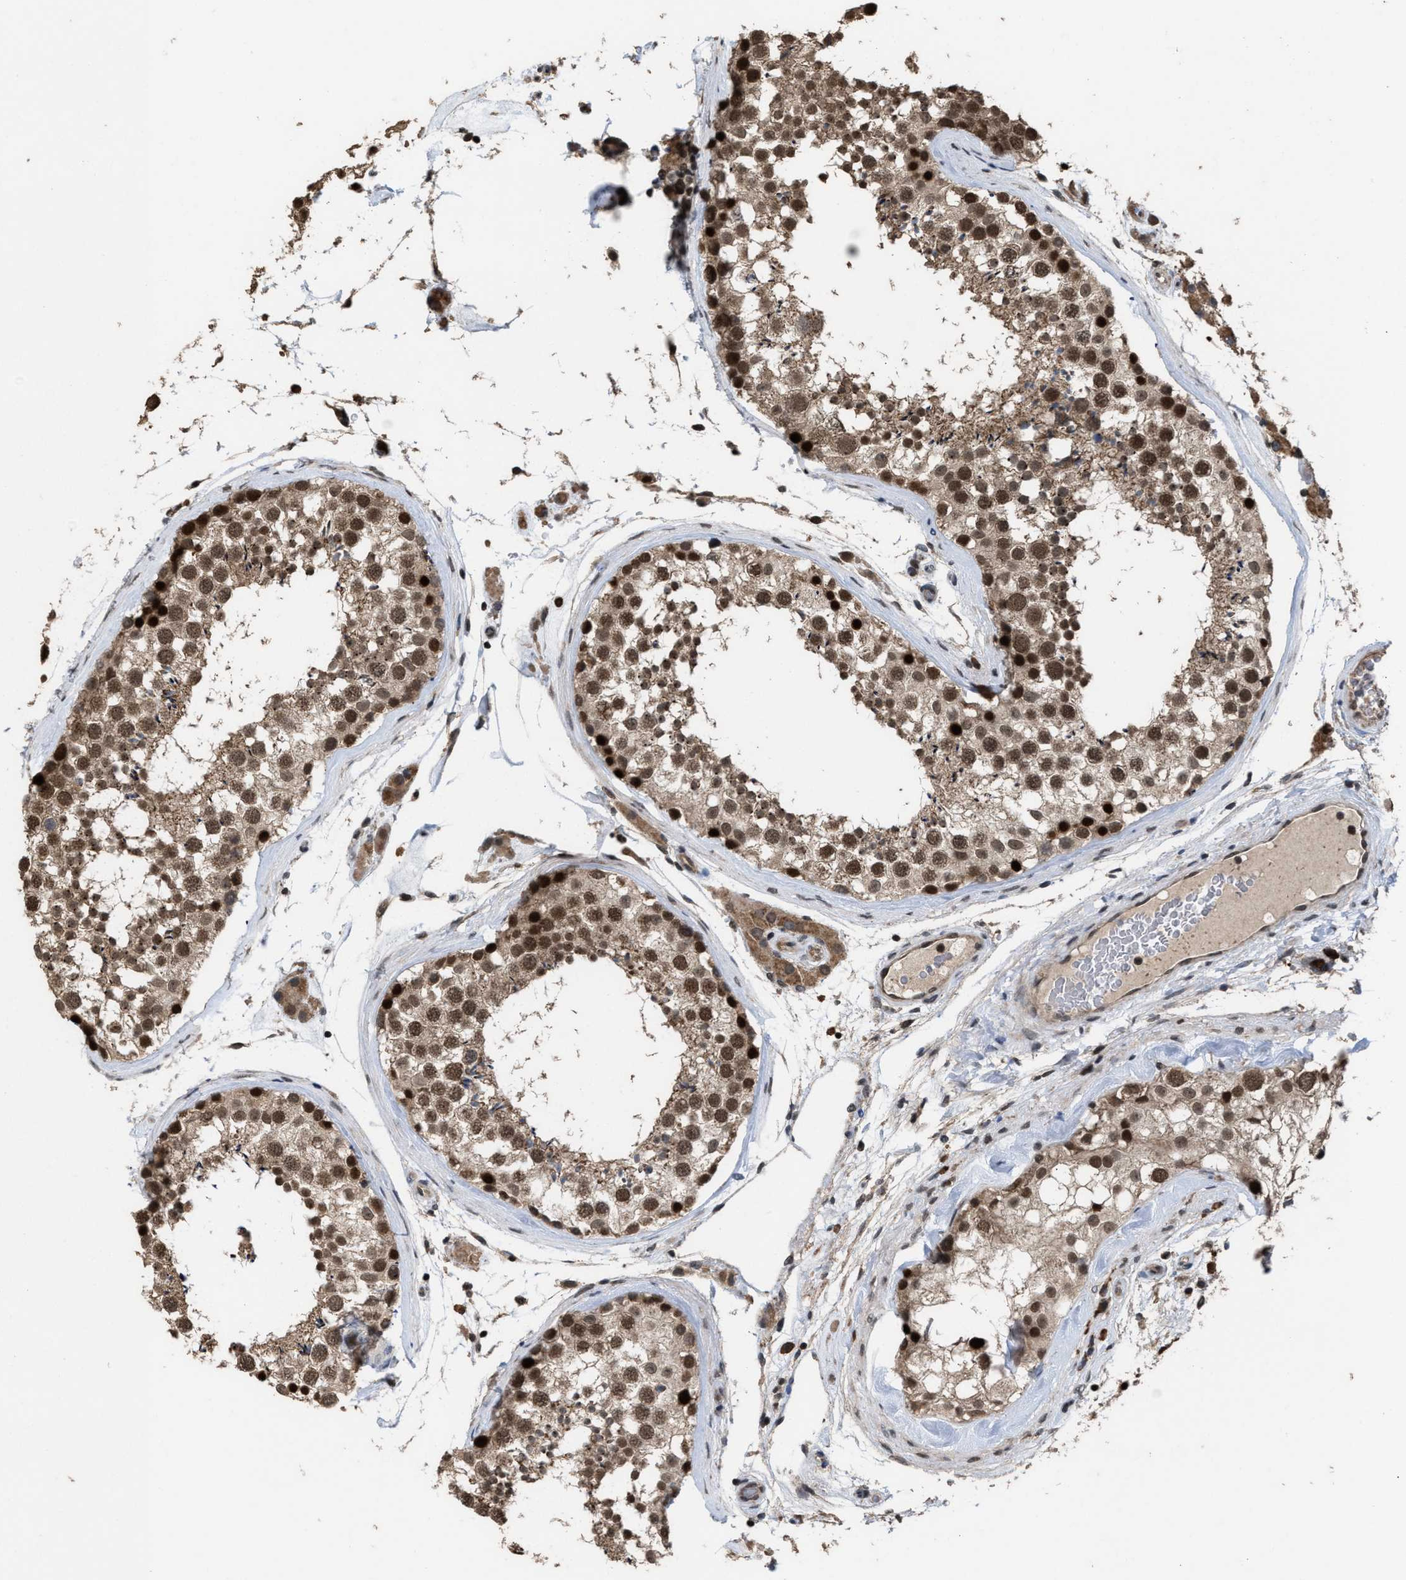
{"staining": {"intensity": "moderate", "quantity": ">75%", "location": "cytoplasmic/membranous,nuclear"}, "tissue": "testis", "cell_type": "Cells in seminiferous ducts", "image_type": "normal", "snomed": [{"axis": "morphology", "description": "Normal tissue, NOS"}, {"axis": "topography", "description": "Testis"}], "caption": "This is an image of immunohistochemistry staining of benign testis, which shows moderate expression in the cytoplasmic/membranous,nuclear of cells in seminiferous ducts.", "gene": "C9orf78", "patient": {"sex": "male", "age": 46}}